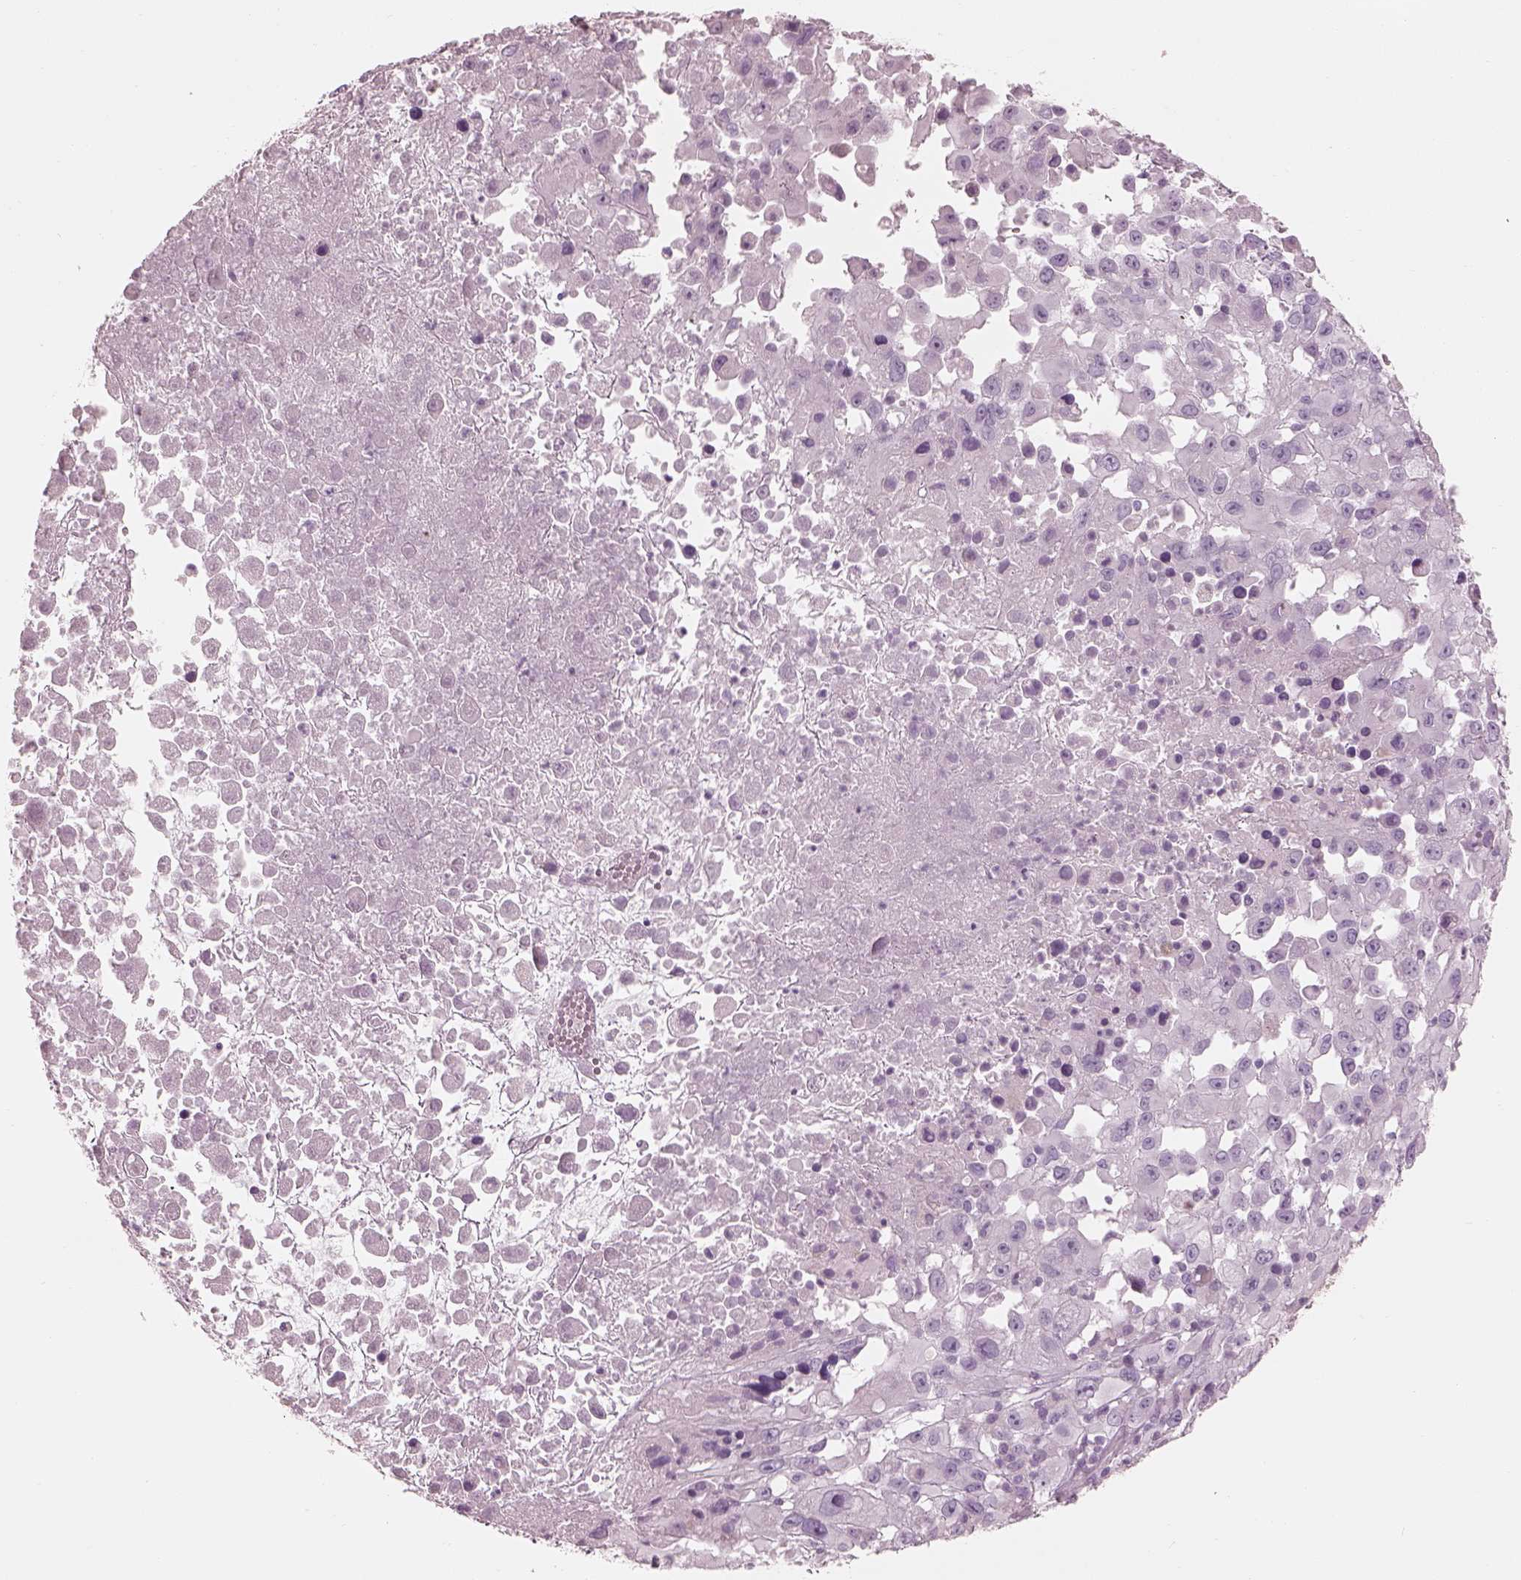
{"staining": {"intensity": "negative", "quantity": "none", "location": "none"}, "tissue": "melanoma", "cell_type": "Tumor cells", "image_type": "cancer", "snomed": [{"axis": "morphology", "description": "Malignant melanoma, Metastatic site"}, {"axis": "topography", "description": "Soft tissue"}], "caption": "Histopathology image shows no significant protein staining in tumor cells of melanoma.", "gene": "RSPH9", "patient": {"sex": "male", "age": 50}}